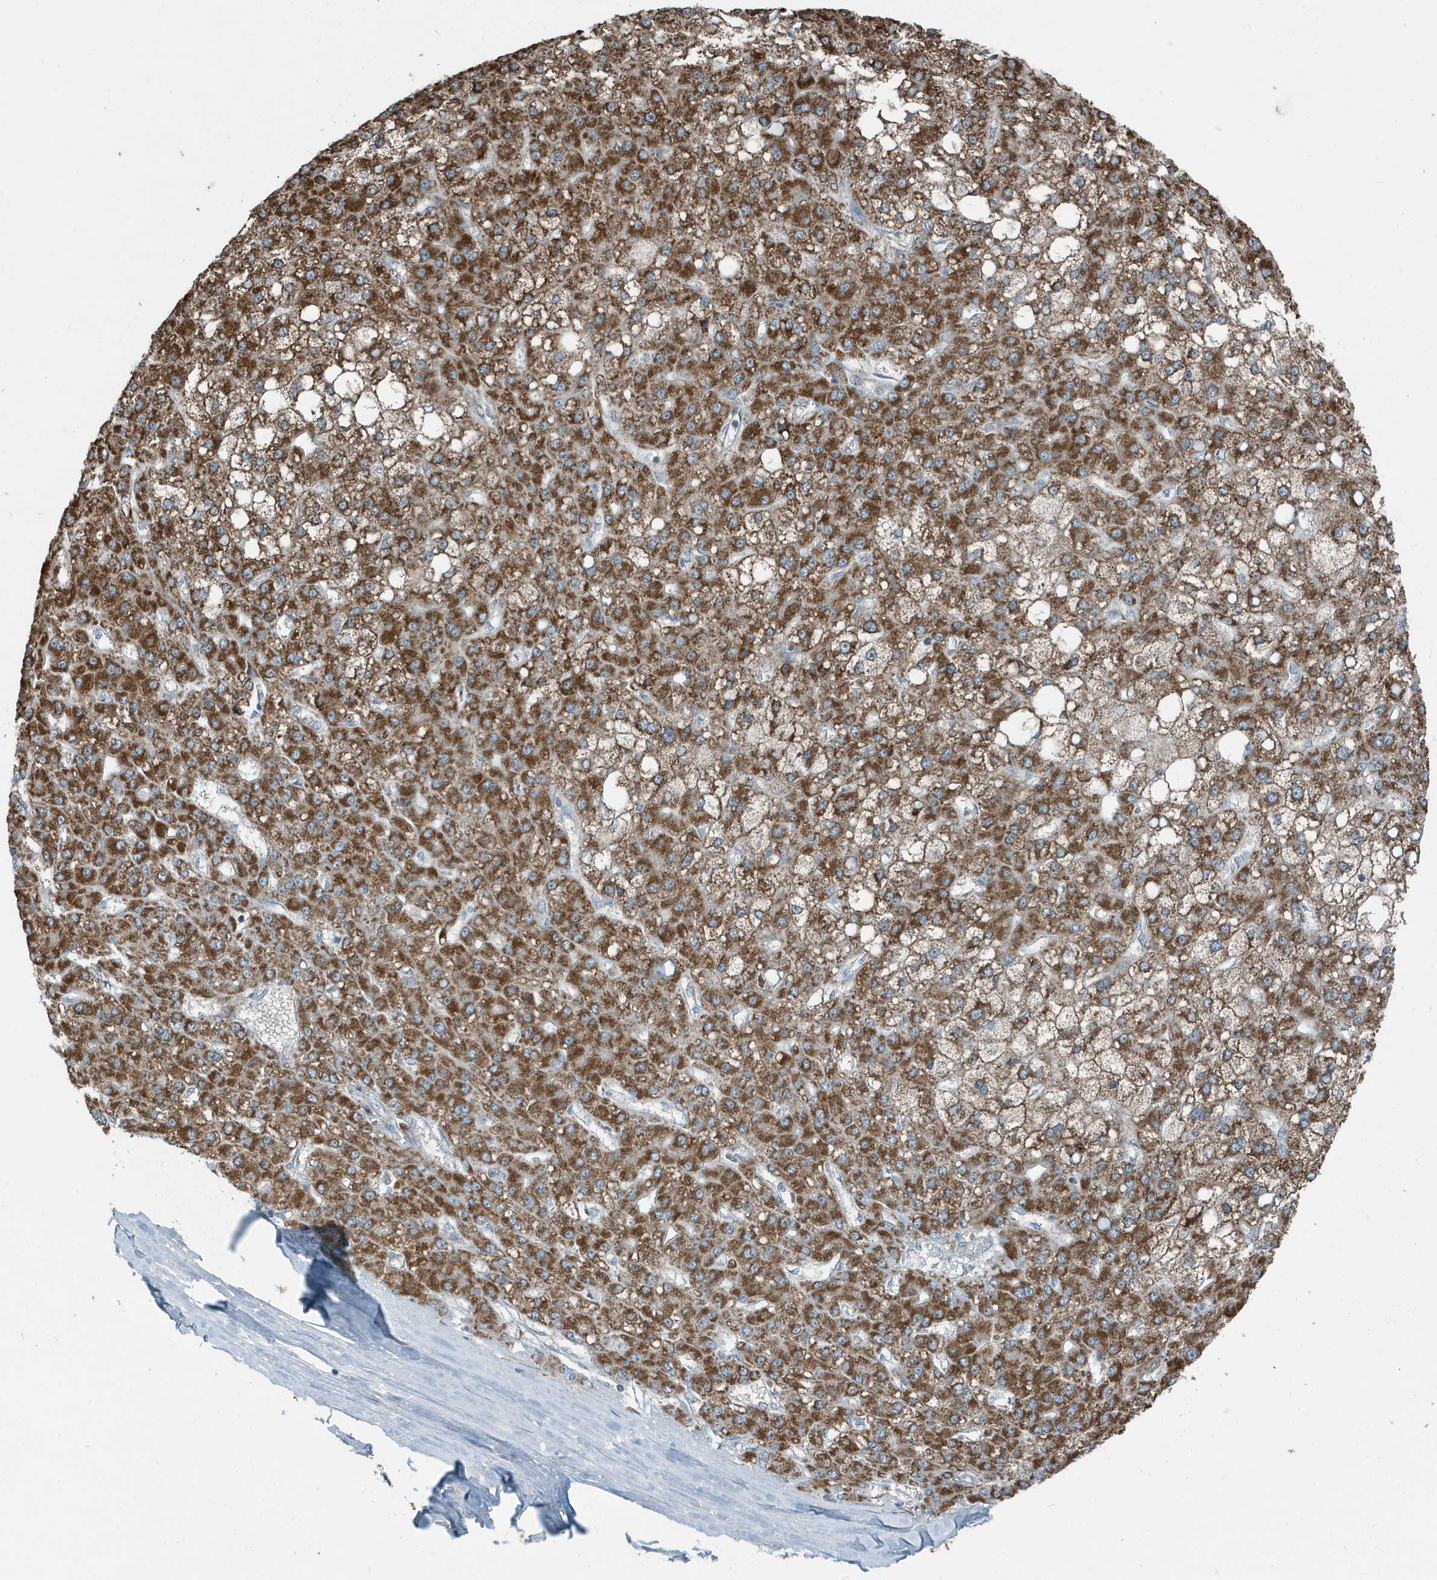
{"staining": {"intensity": "strong", "quantity": ">75%", "location": "cytoplasmic/membranous"}, "tissue": "liver cancer", "cell_type": "Tumor cells", "image_type": "cancer", "snomed": [{"axis": "morphology", "description": "Carcinoma, Hepatocellular, NOS"}, {"axis": "topography", "description": "Liver"}], "caption": "Immunohistochemistry (IHC) micrograph of human liver hepatocellular carcinoma stained for a protein (brown), which shows high levels of strong cytoplasmic/membranous staining in about >75% of tumor cells.", "gene": "MT-CYB", "patient": {"sex": "male", "age": 67}}